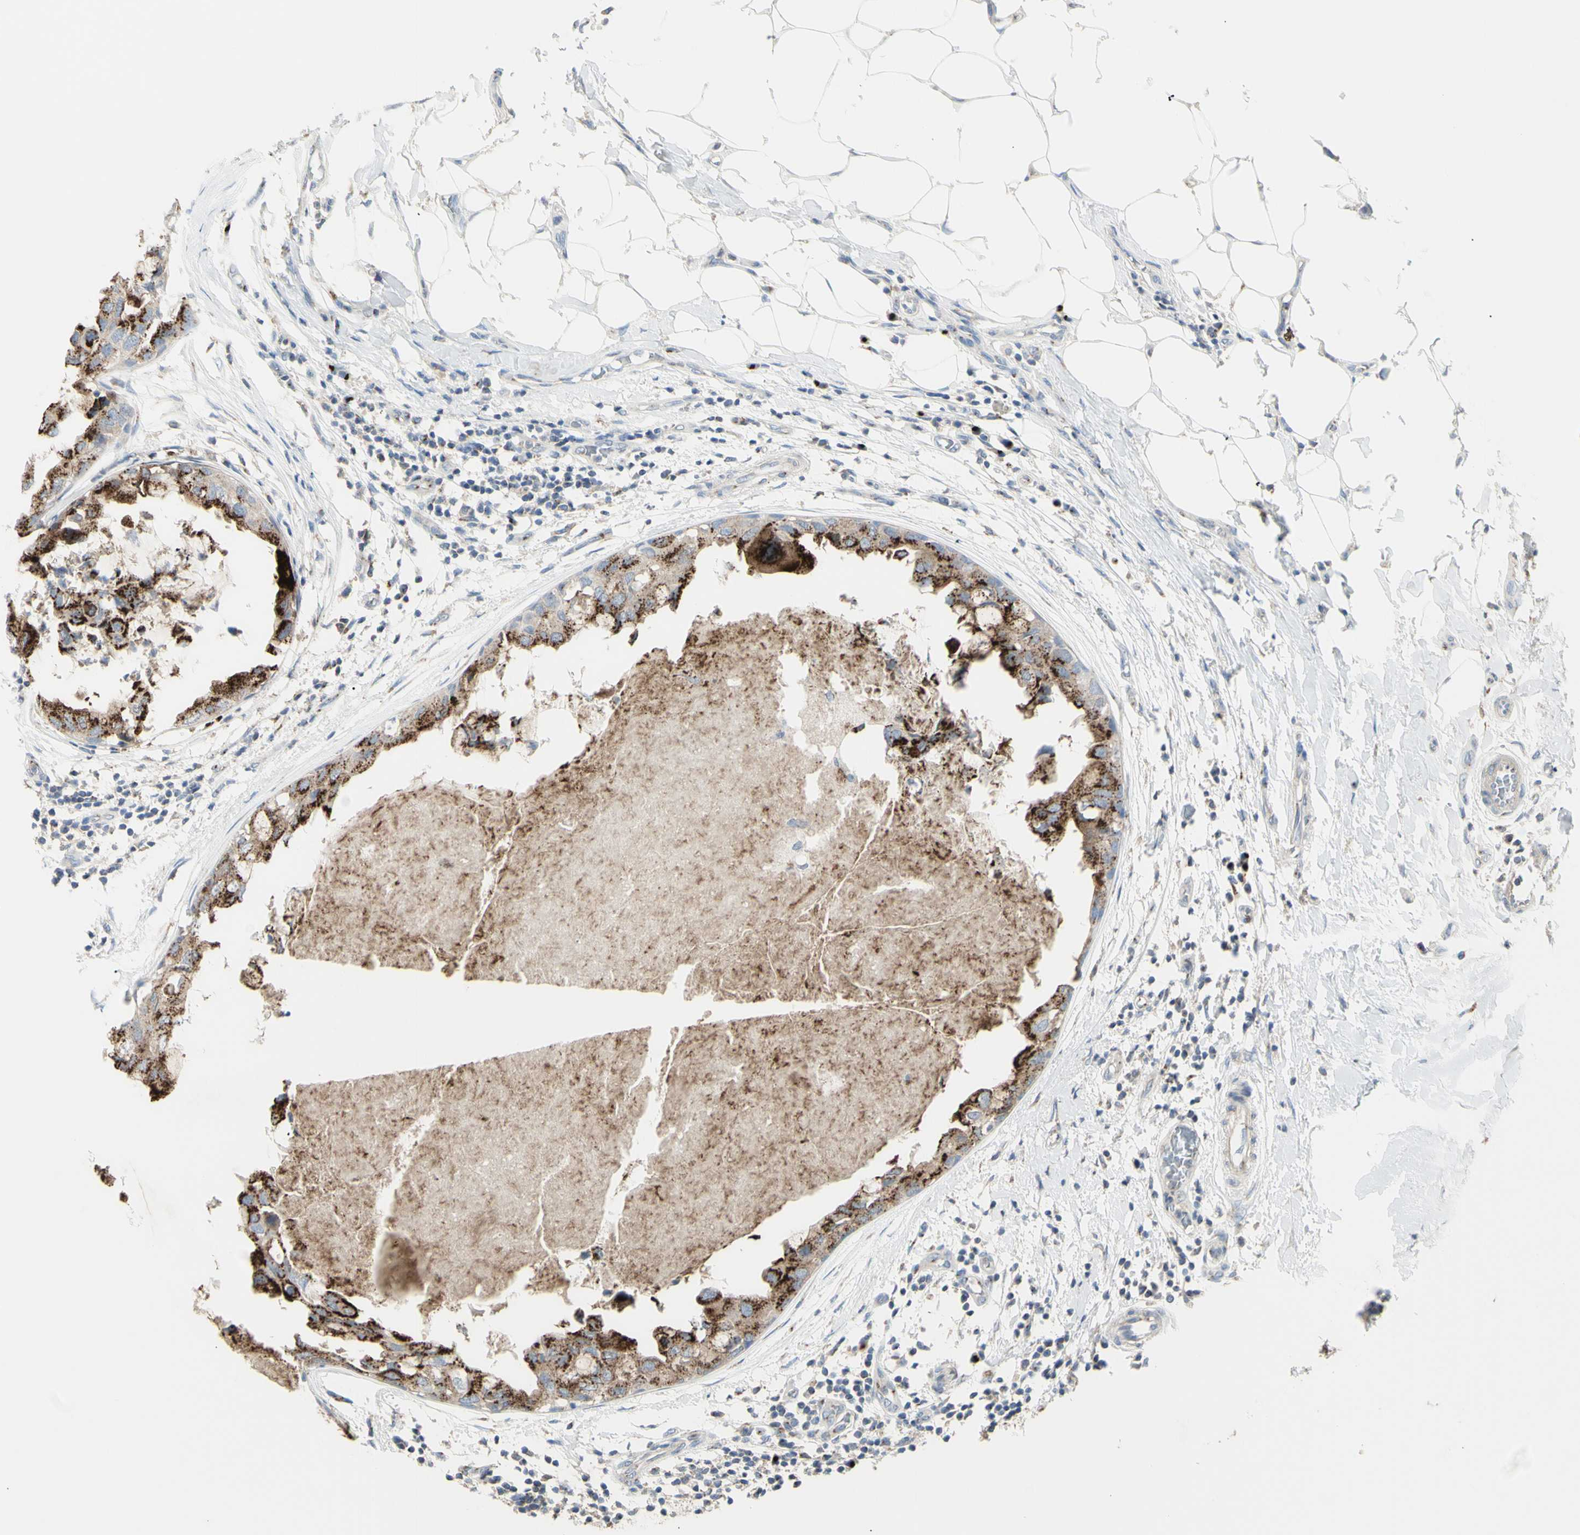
{"staining": {"intensity": "moderate", "quantity": ">75%", "location": "cytoplasmic/membranous"}, "tissue": "breast cancer", "cell_type": "Tumor cells", "image_type": "cancer", "snomed": [{"axis": "morphology", "description": "Duct carcinoma"}, {"axis": "topography", "description": "Breast"}], "caption": "Immunohistochemical staining of breast cancer (invasive ductal carcinoma) demonstrates medium levels of moderate cytoplasmic/membranous protein positivity in approximately >75% of tumor cells. The staining was performed using DAB (3,3'-diaminobenzidine) to visualize the protein expression in brown, while the nuclei were stained in blue with hematoxylin (Magnification: 20x).", "gene": "B4GALT3", "patient": {"sex": "female", "age": 40}}